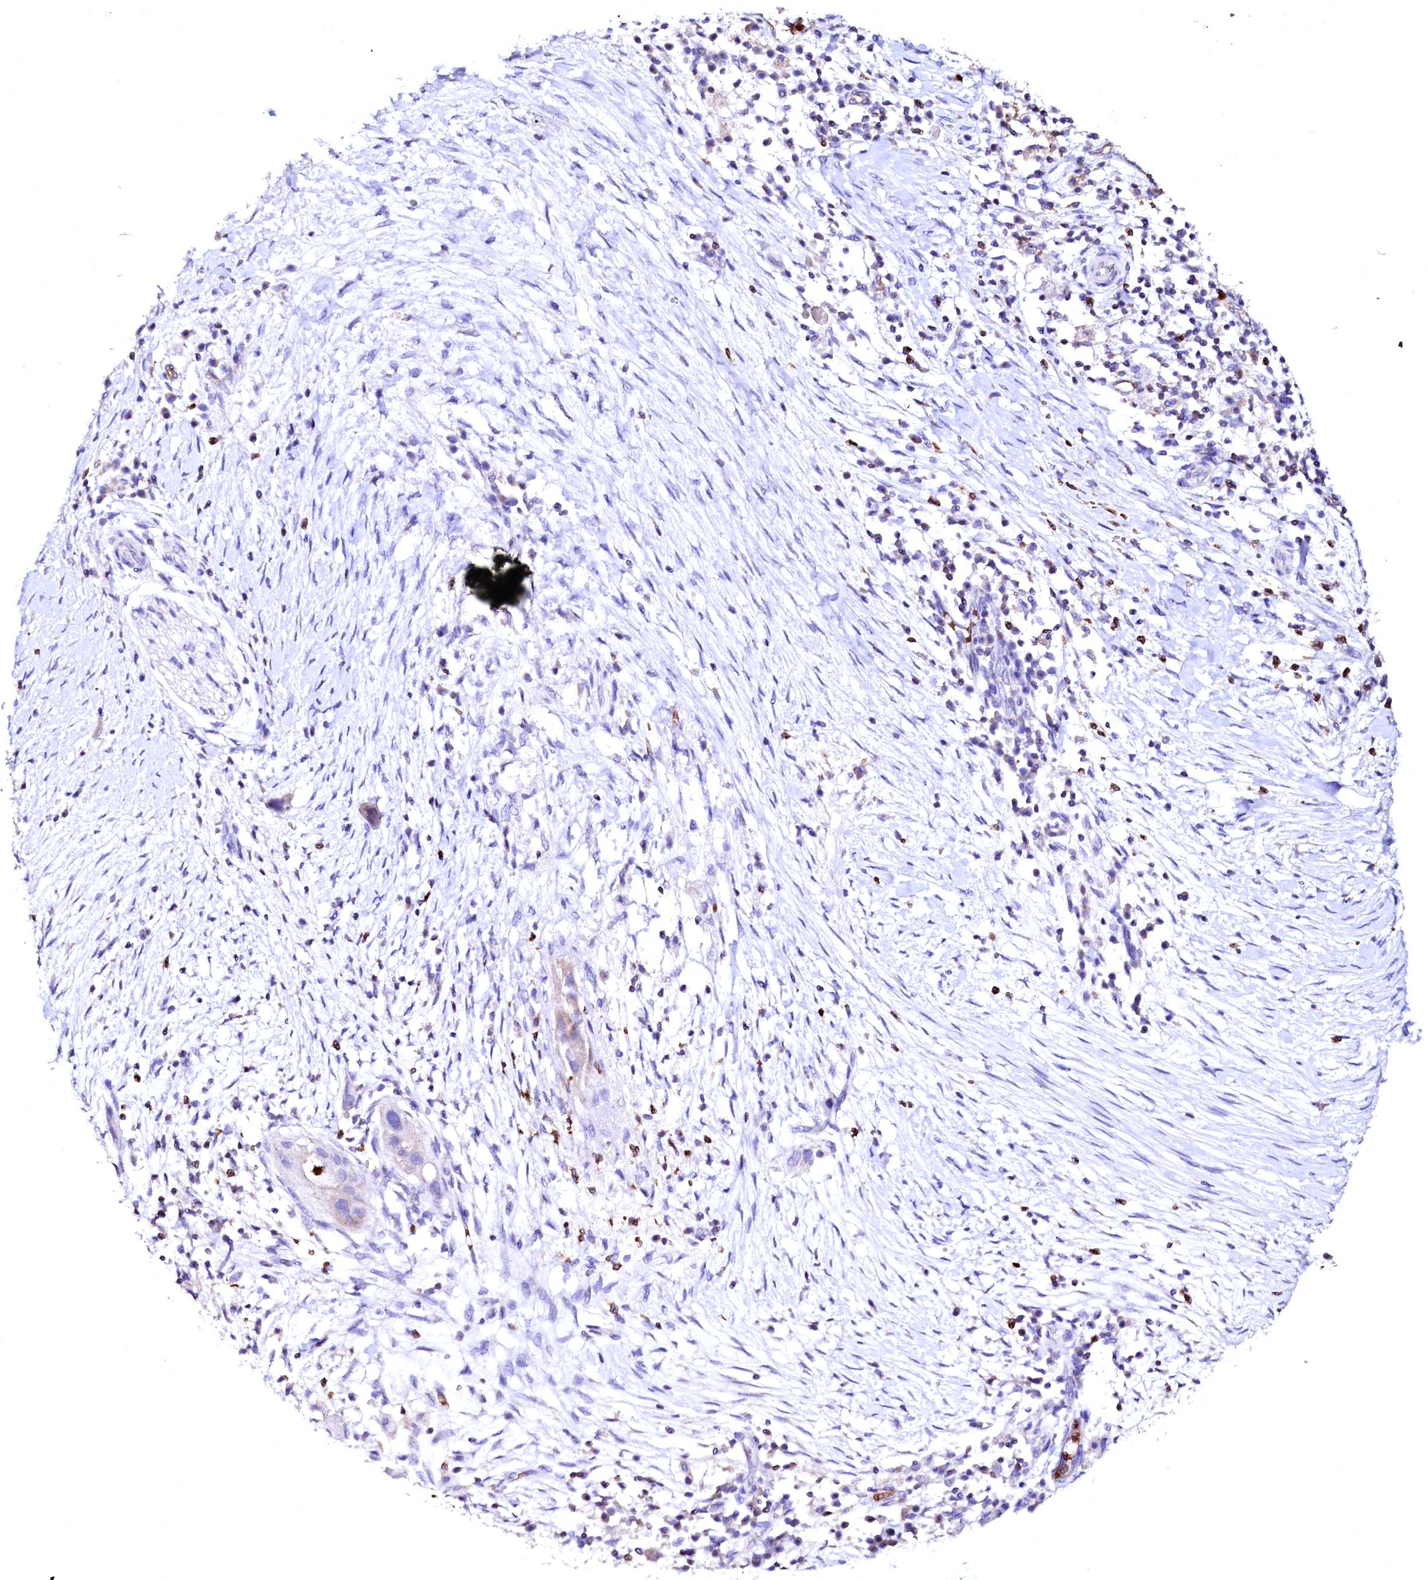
{"staining": {"intensity": "negative", "quantity": "none", "location": "none"}, "tissue": "pancreatic cancer", "cell_type": "Tumor cells", "image_type": "cancer", "snomed": [{"axis": "morphology", "description": "Adenocarcinoma, NOS"}, {"axis": "topography", "description": "Pancreas"}], "caption": "Protein analysis of pancreatic cancer displays no significant expression in tumor cells.", "gene": "RAB27A", "patient": {"sex": "male", "age": 68}}